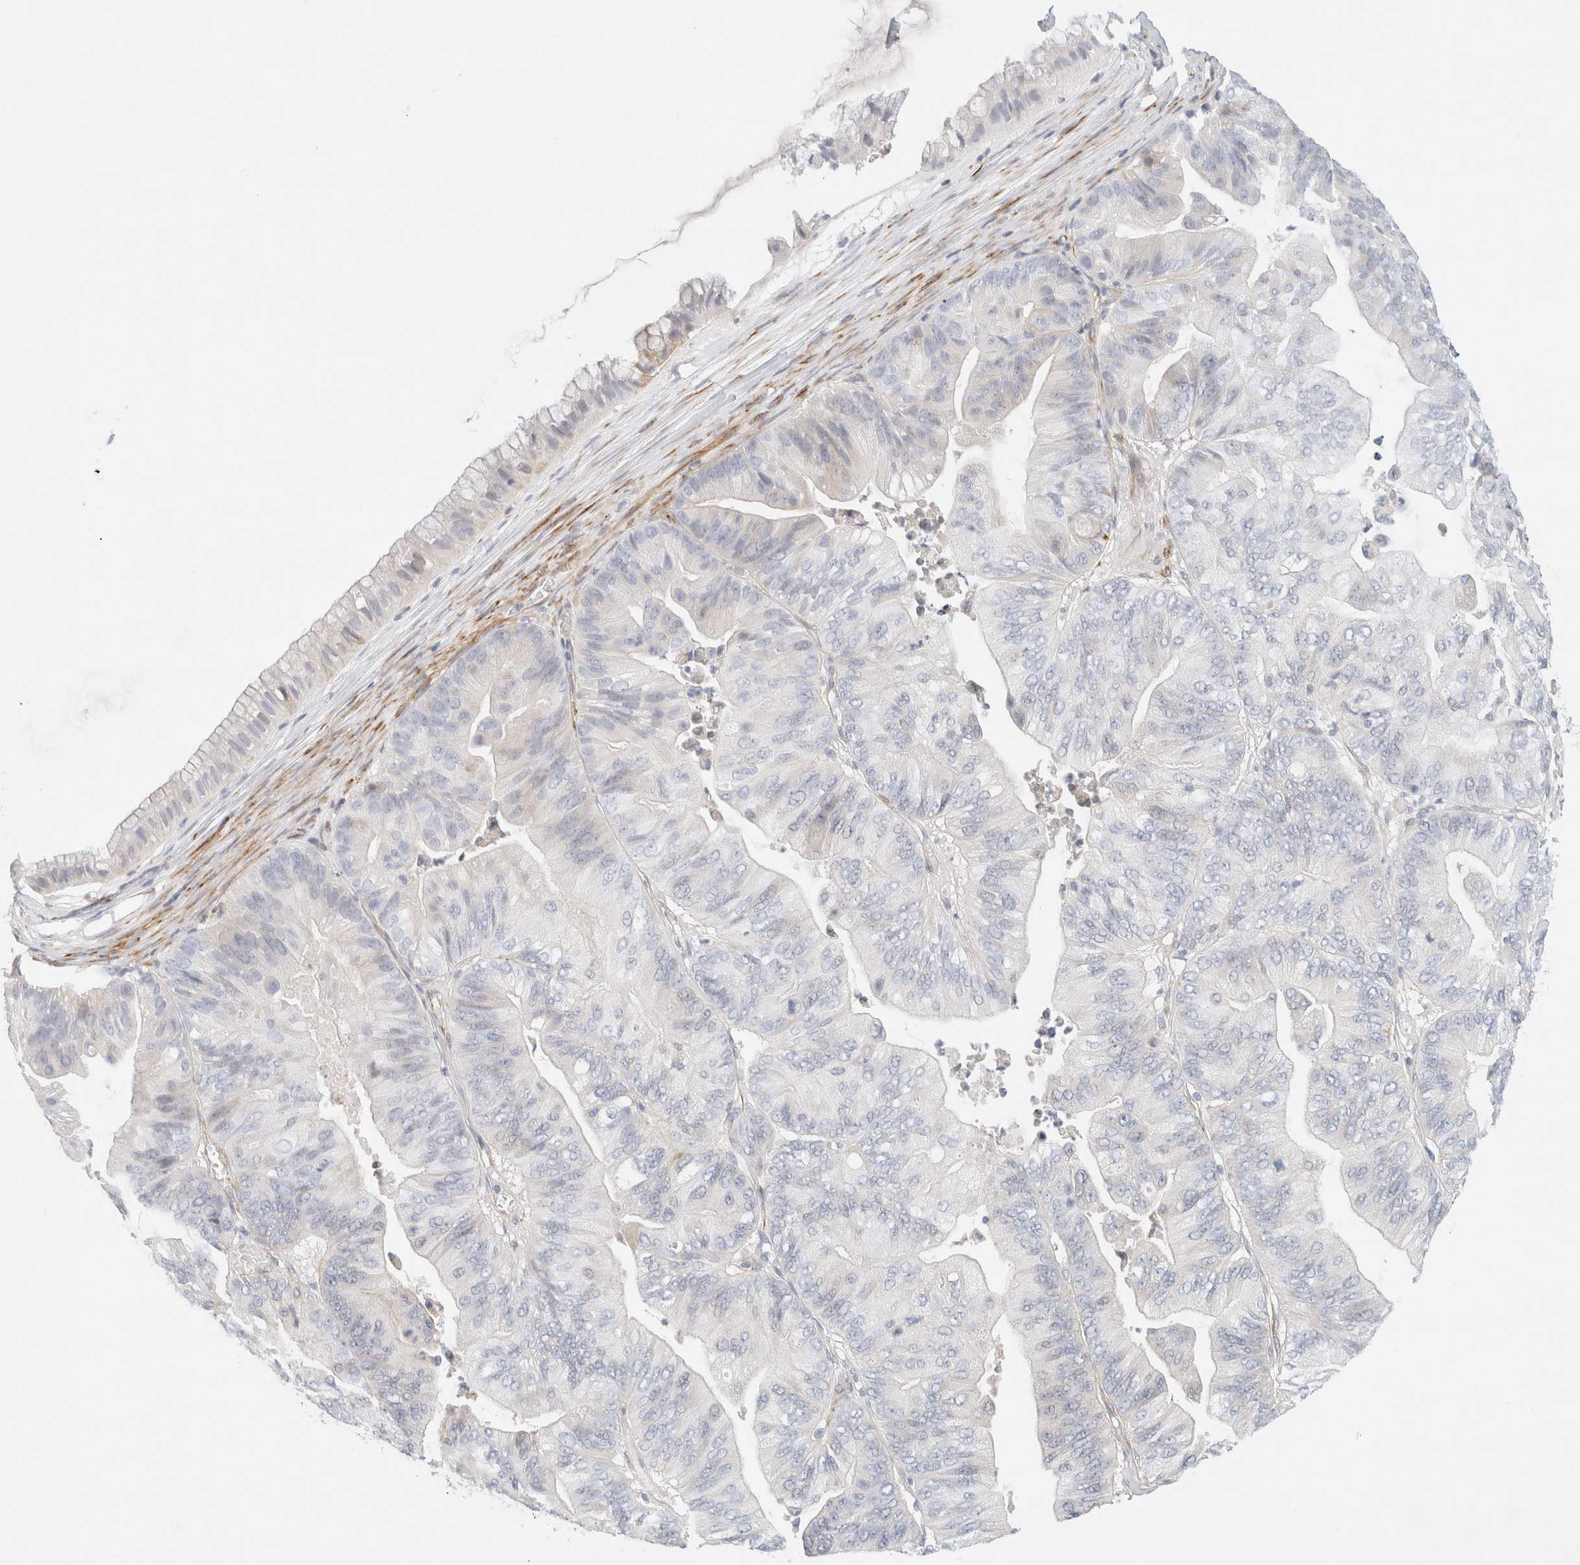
{"staining": {"intensity": "negative", "quantity": "none", "location": "none"}, "tissue": "ovarian cancer", "cell_type": "Tumor cells", "image_type": "cancer", "snomed": [{"axis": "morphology", "description": "Cystadenocarcinoma, mucinous, NOS"}, {"axis": "topography", "description": "Ovary"}], "caption": "Tumor cells show no significant staining in ovarian cancer (mucinous cystadenocarcinoma).", "gene": "SLC25A48", "patient": {"sex": "female", "age": 61}}